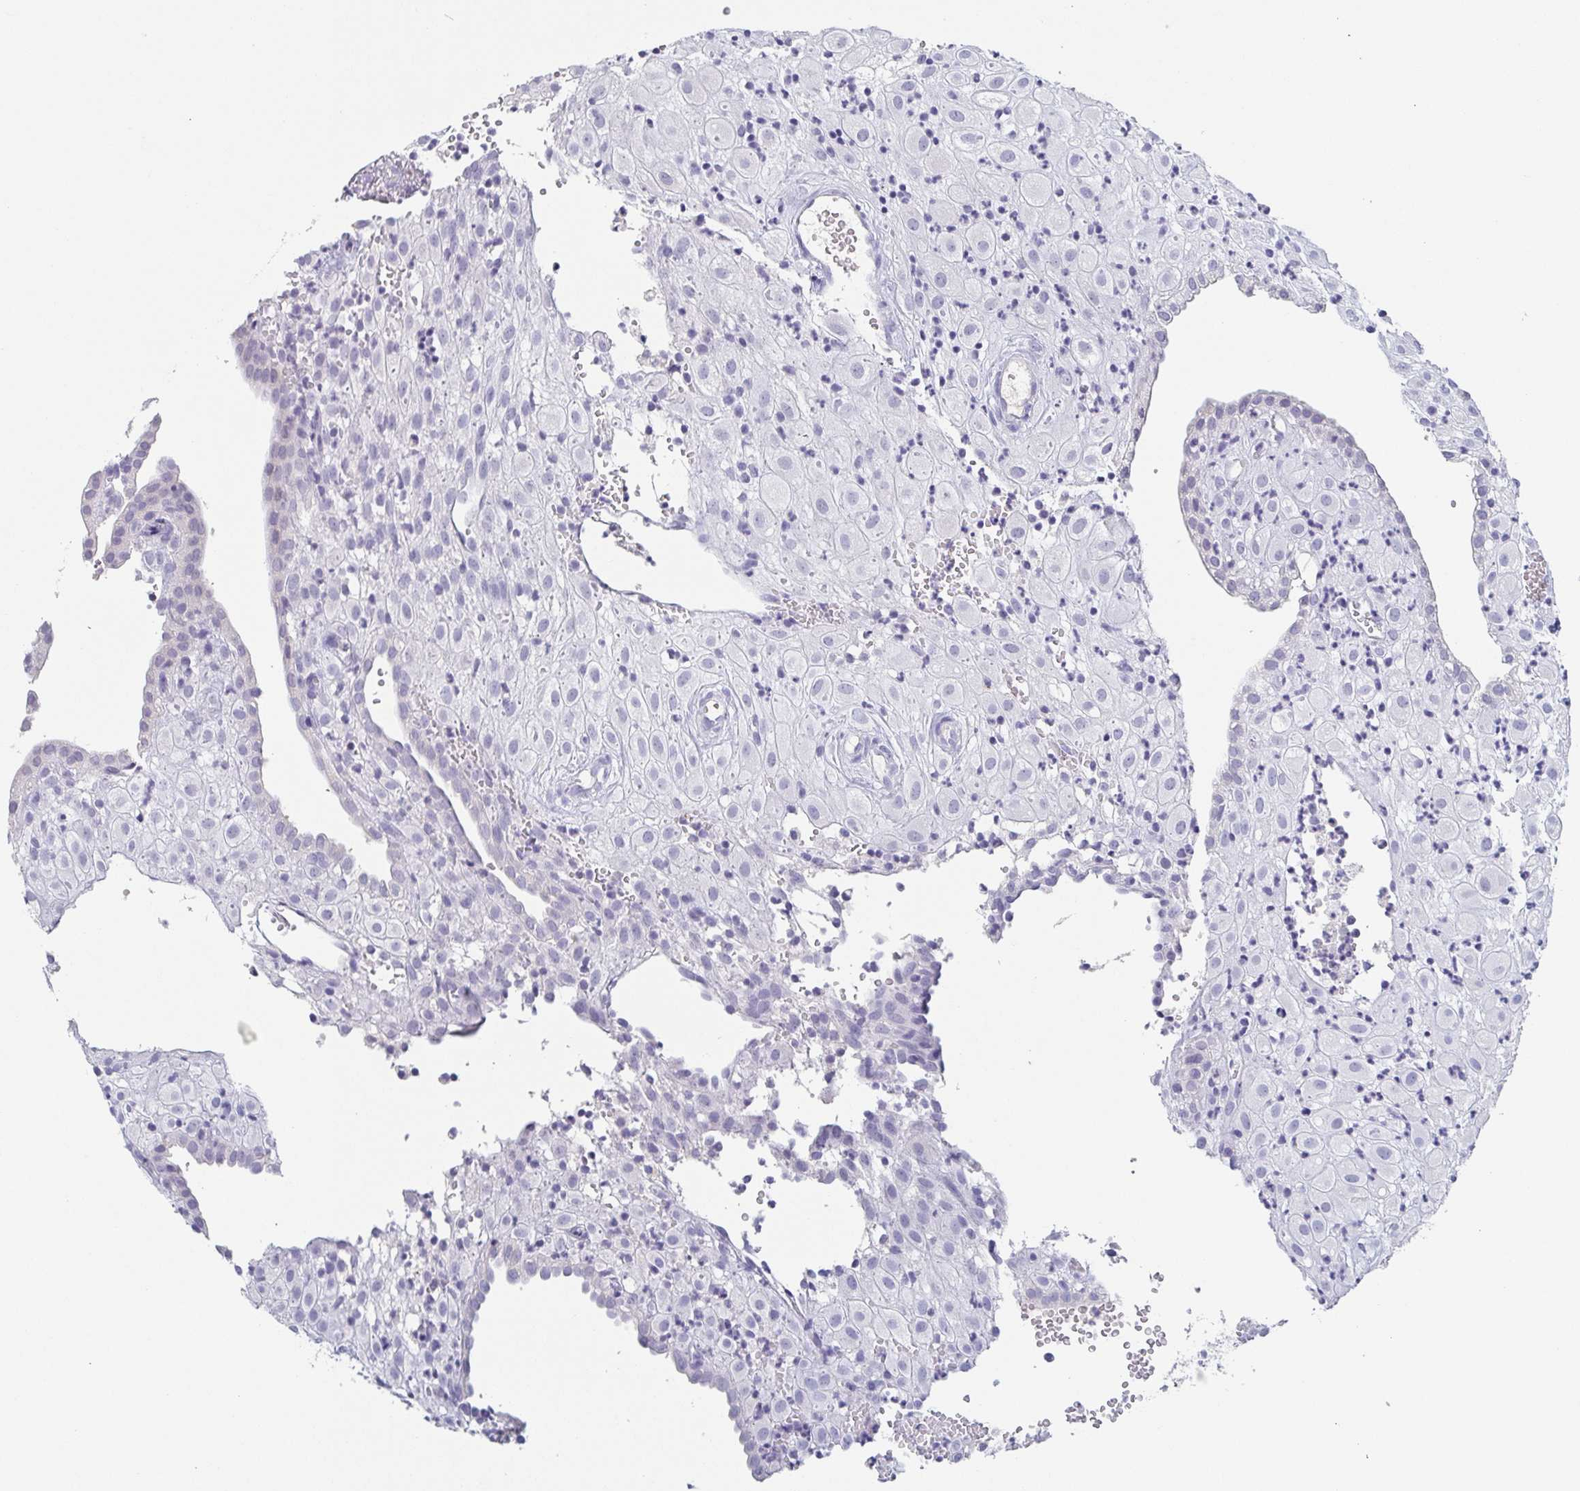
{"staining": {"intensity": "negative", "quantity": "none", "location": "none"}, "tissue": "placenta", "cell_type": "Decidual cells", "image_type": "normal", "snomed": [{"axis": "morphology", "description": "Normal tissue, NOS"}, {"axis": "topography", "description": "Placenta"}], "caption": "The photomicrograph exhibits no significant staining in decidual cells of placenta. Brightfield microscopy of IHC stained with DAB (brown) and hematoxylin (blue), captured at high magnification.", "gene": "ITLN1", "patient": {"sex": "female", "age": 24}}